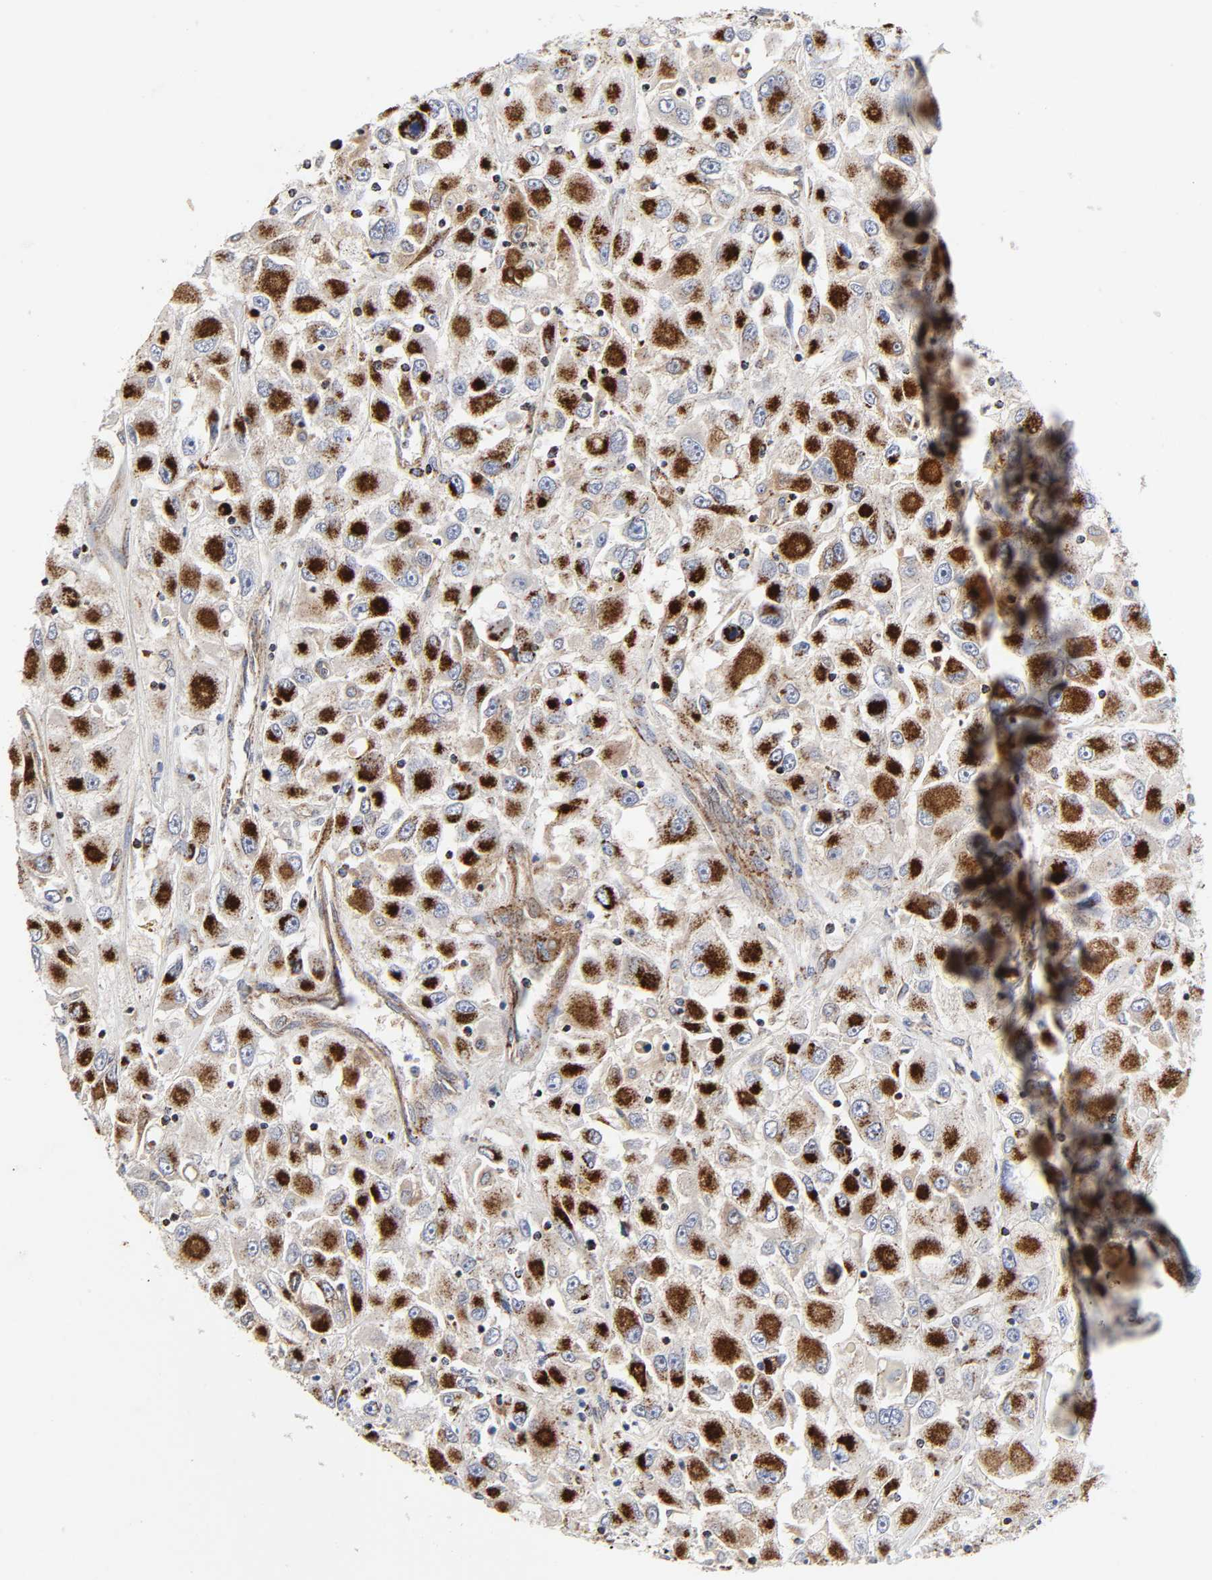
{"staining": {"intensity": "strong", "quantity": ">75%", "location": "cytoplasmic/membranous"}, "tissue": "renal cancer", "cell_type": "Tumor cells", "image_type": "cancer", "snomed": [{"axis": "morphology", "description": "Adenocarcinoma, NOS"}, {"axis": "topography", "description": "Kidney"}], "caption": "IHC micrograph of human renal adenocarcinoma stained for a protein (brown), which demonstrates high levels of strong cytoplasmic/membranous expression in about >75% of tumor cells.", "gene": "AOPEP", "patient": {"sex": "female", "age": 52}}